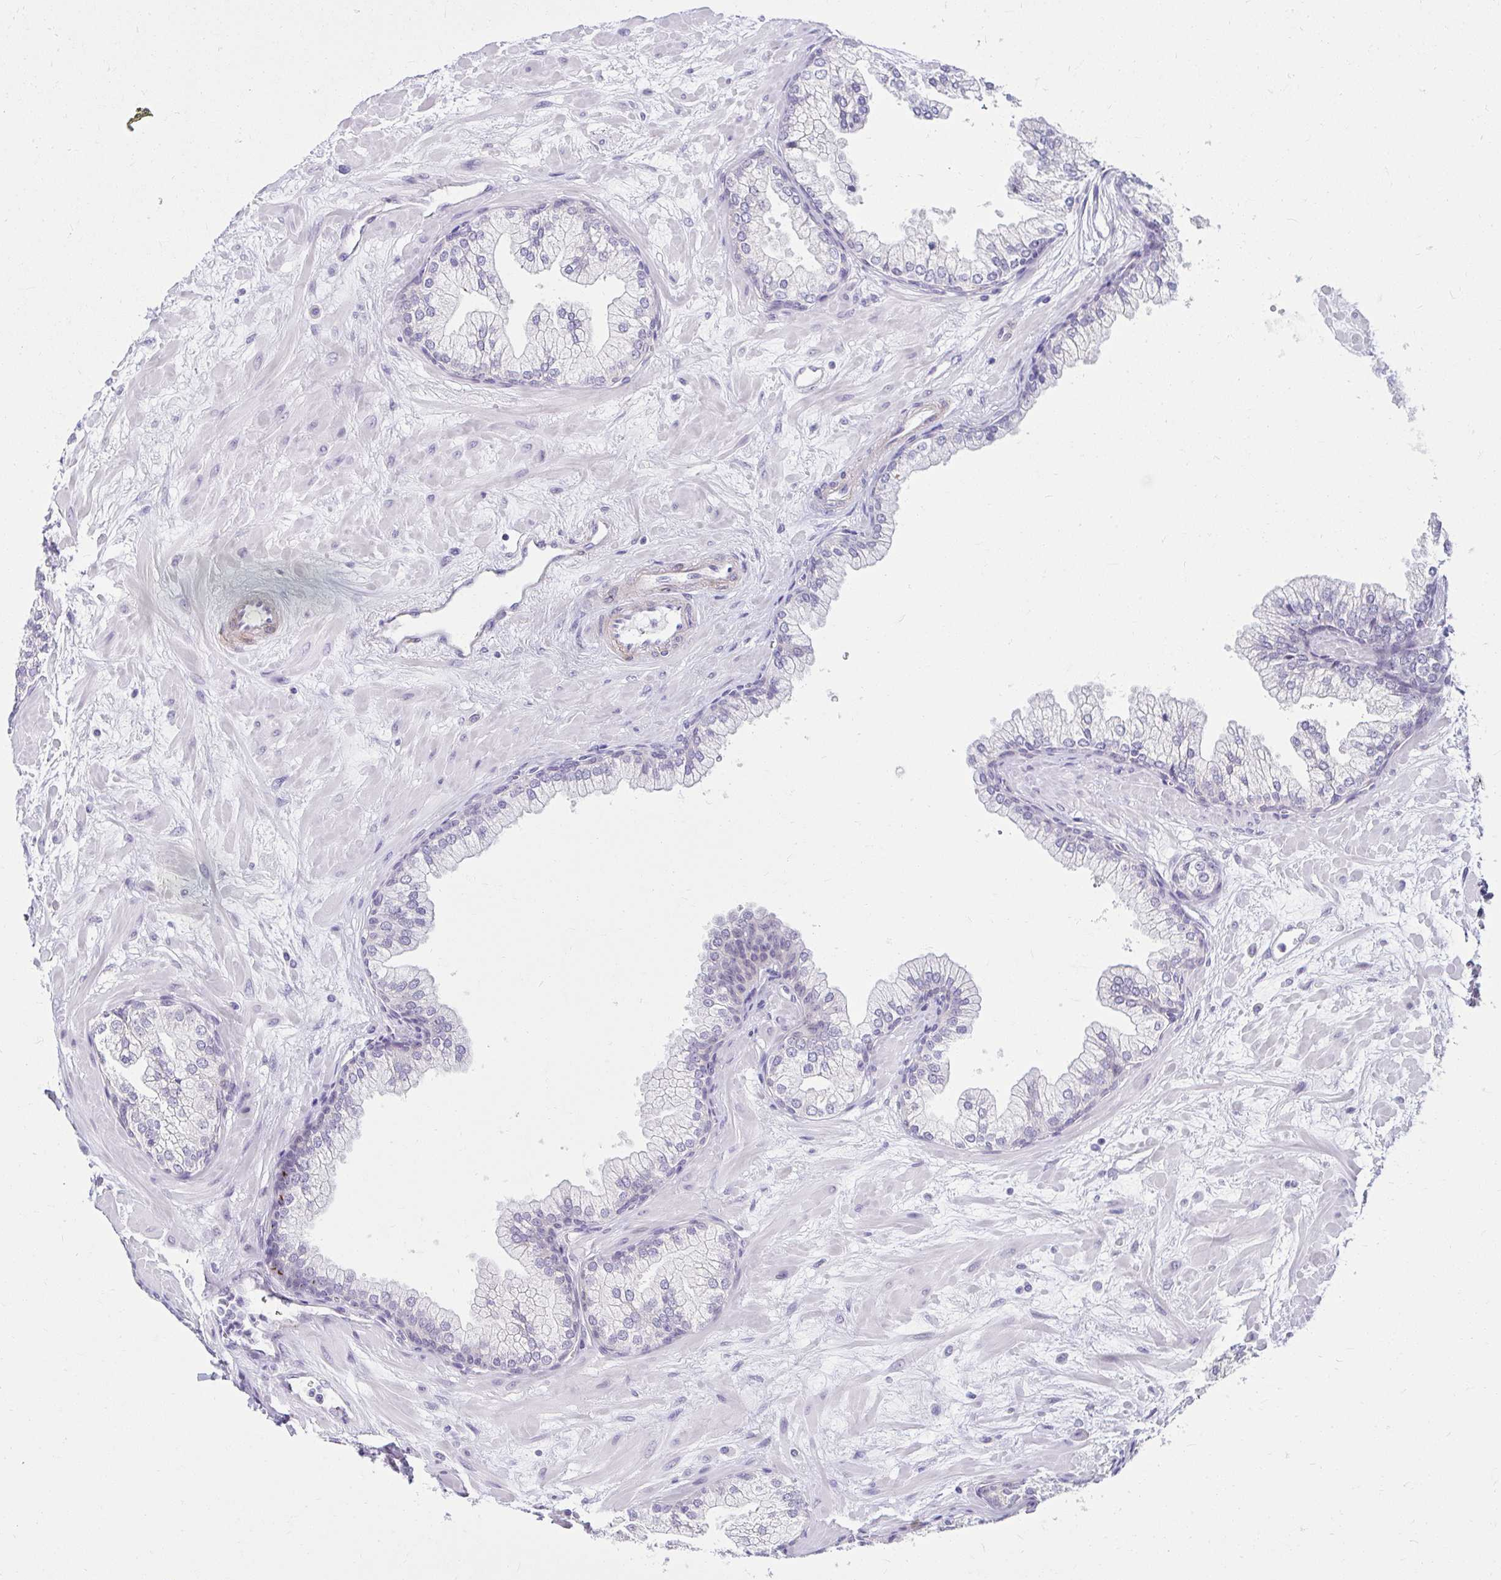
{"staining": {"intensity": "negative", "quantity": "none", "location": "none"}, "tissue": "prostate", "cell_type": "Glandular cells", "image_type": "normal", "snomed": [{"axis": "morphology", "description": "Normal tissue, NOS"}, {"axis": "topography", "description": "Prostate"}, {"axis": "topography", "description": "Peripheral nerve tissue"}], "caption": "Micrograph shows no protein staining in glandular cells of unremarkable prostate.", "gene": "ANKRD62", "patient": {"sex": "male", "age": 61}}